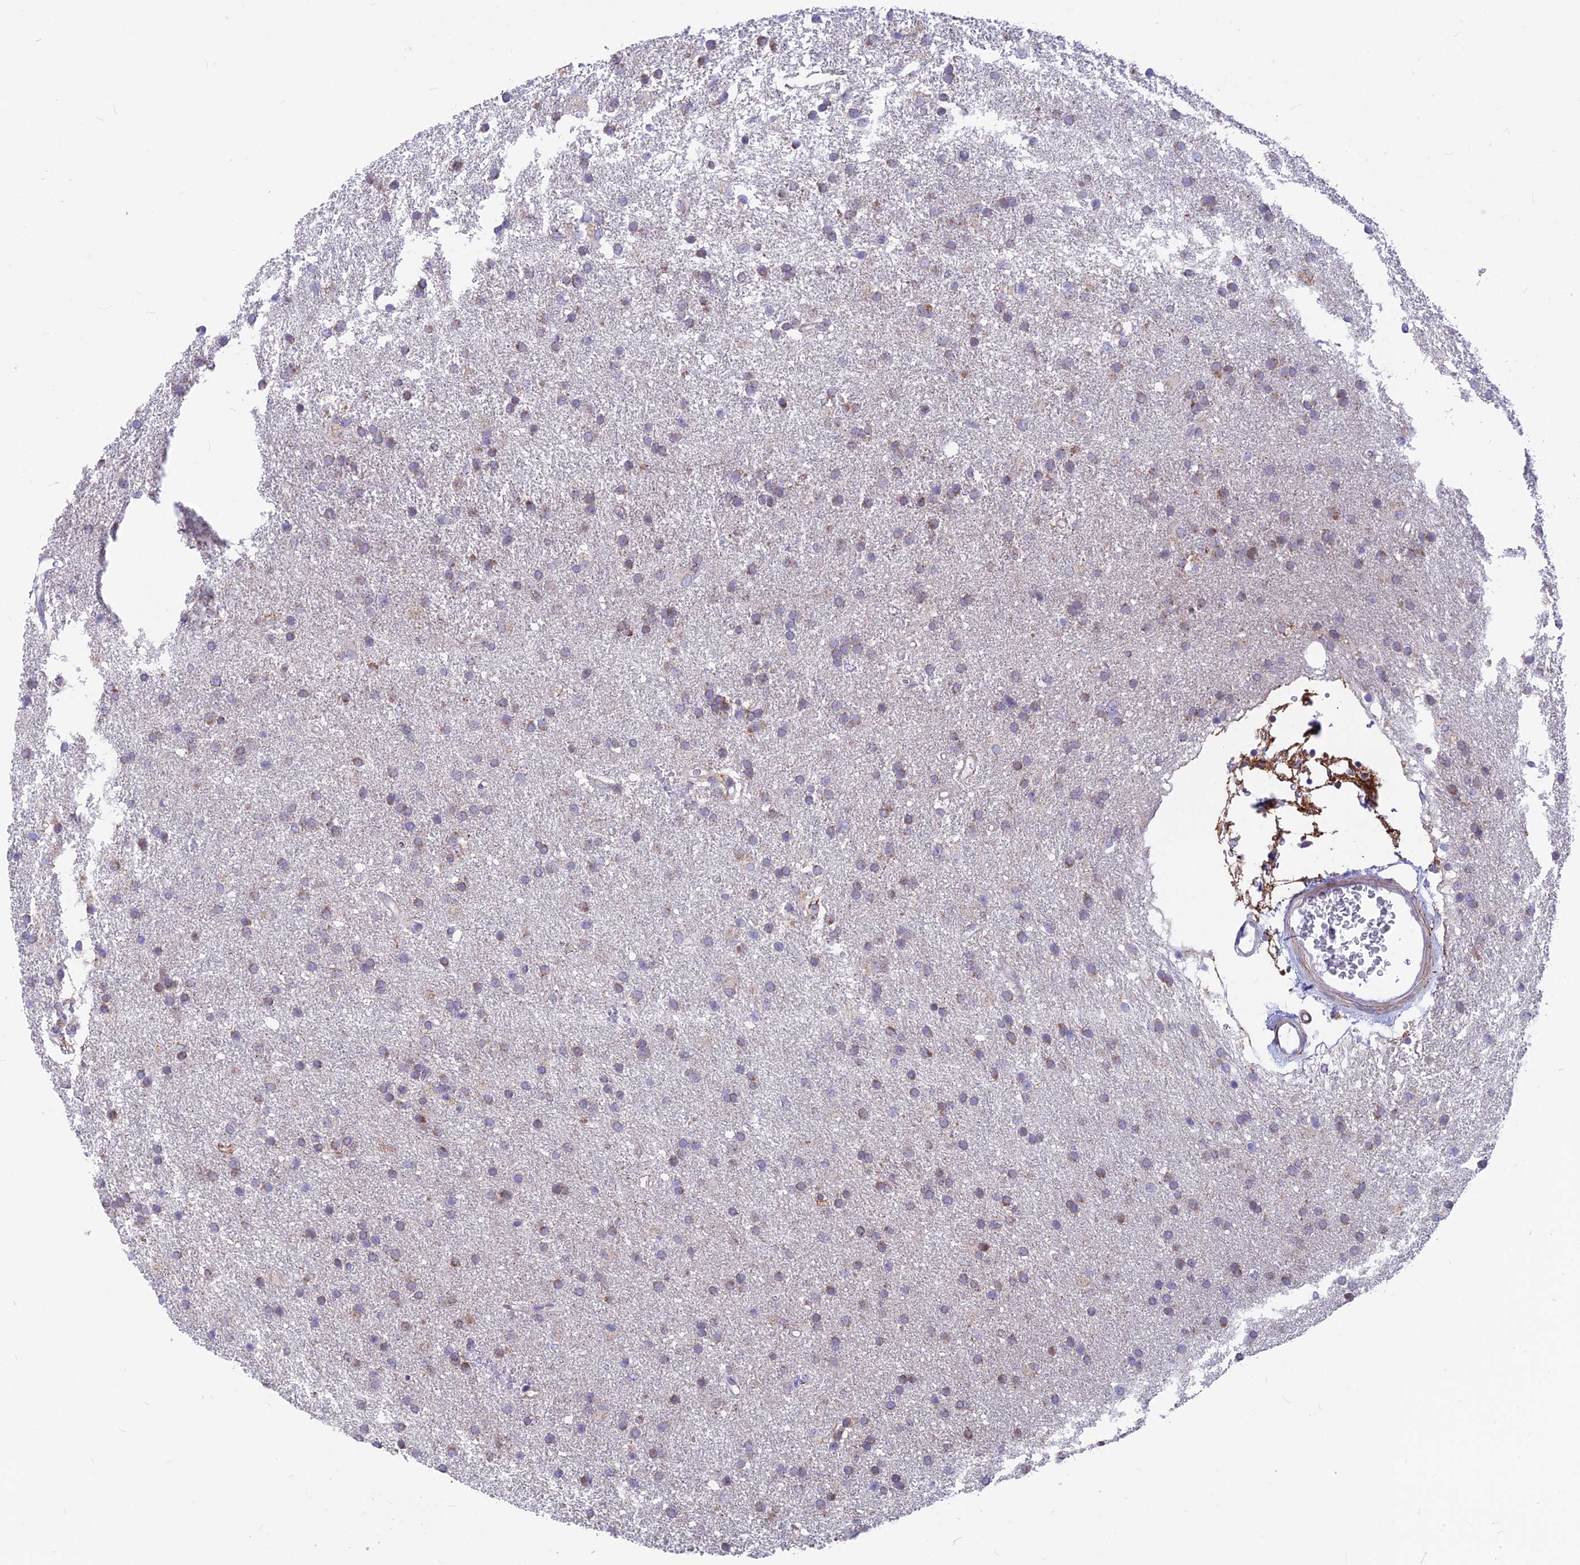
{"staining": {"intensity": "weak", "quantity": "25%-75%", "location": "cytoplasmic/membranous"}, "tissue": "glioma", "cell_type": "Tumor cells", "image_type": "cancer", "snomed": [{"axis": "morphology", "description": "Glioma, malignant, High grade"}, {"axis": "topography", "description": "Brain"}], "caption": "DAB (3,3'-diaminobenzidine) immunohistochemical staining of human malignant glioma (high-grade) reveals weak cytoplasmic/membranous protein staining in about 25%-75% of tumor cells.", "gene": "PLAC9", "patient": {"sex": "male", "age": 77}}